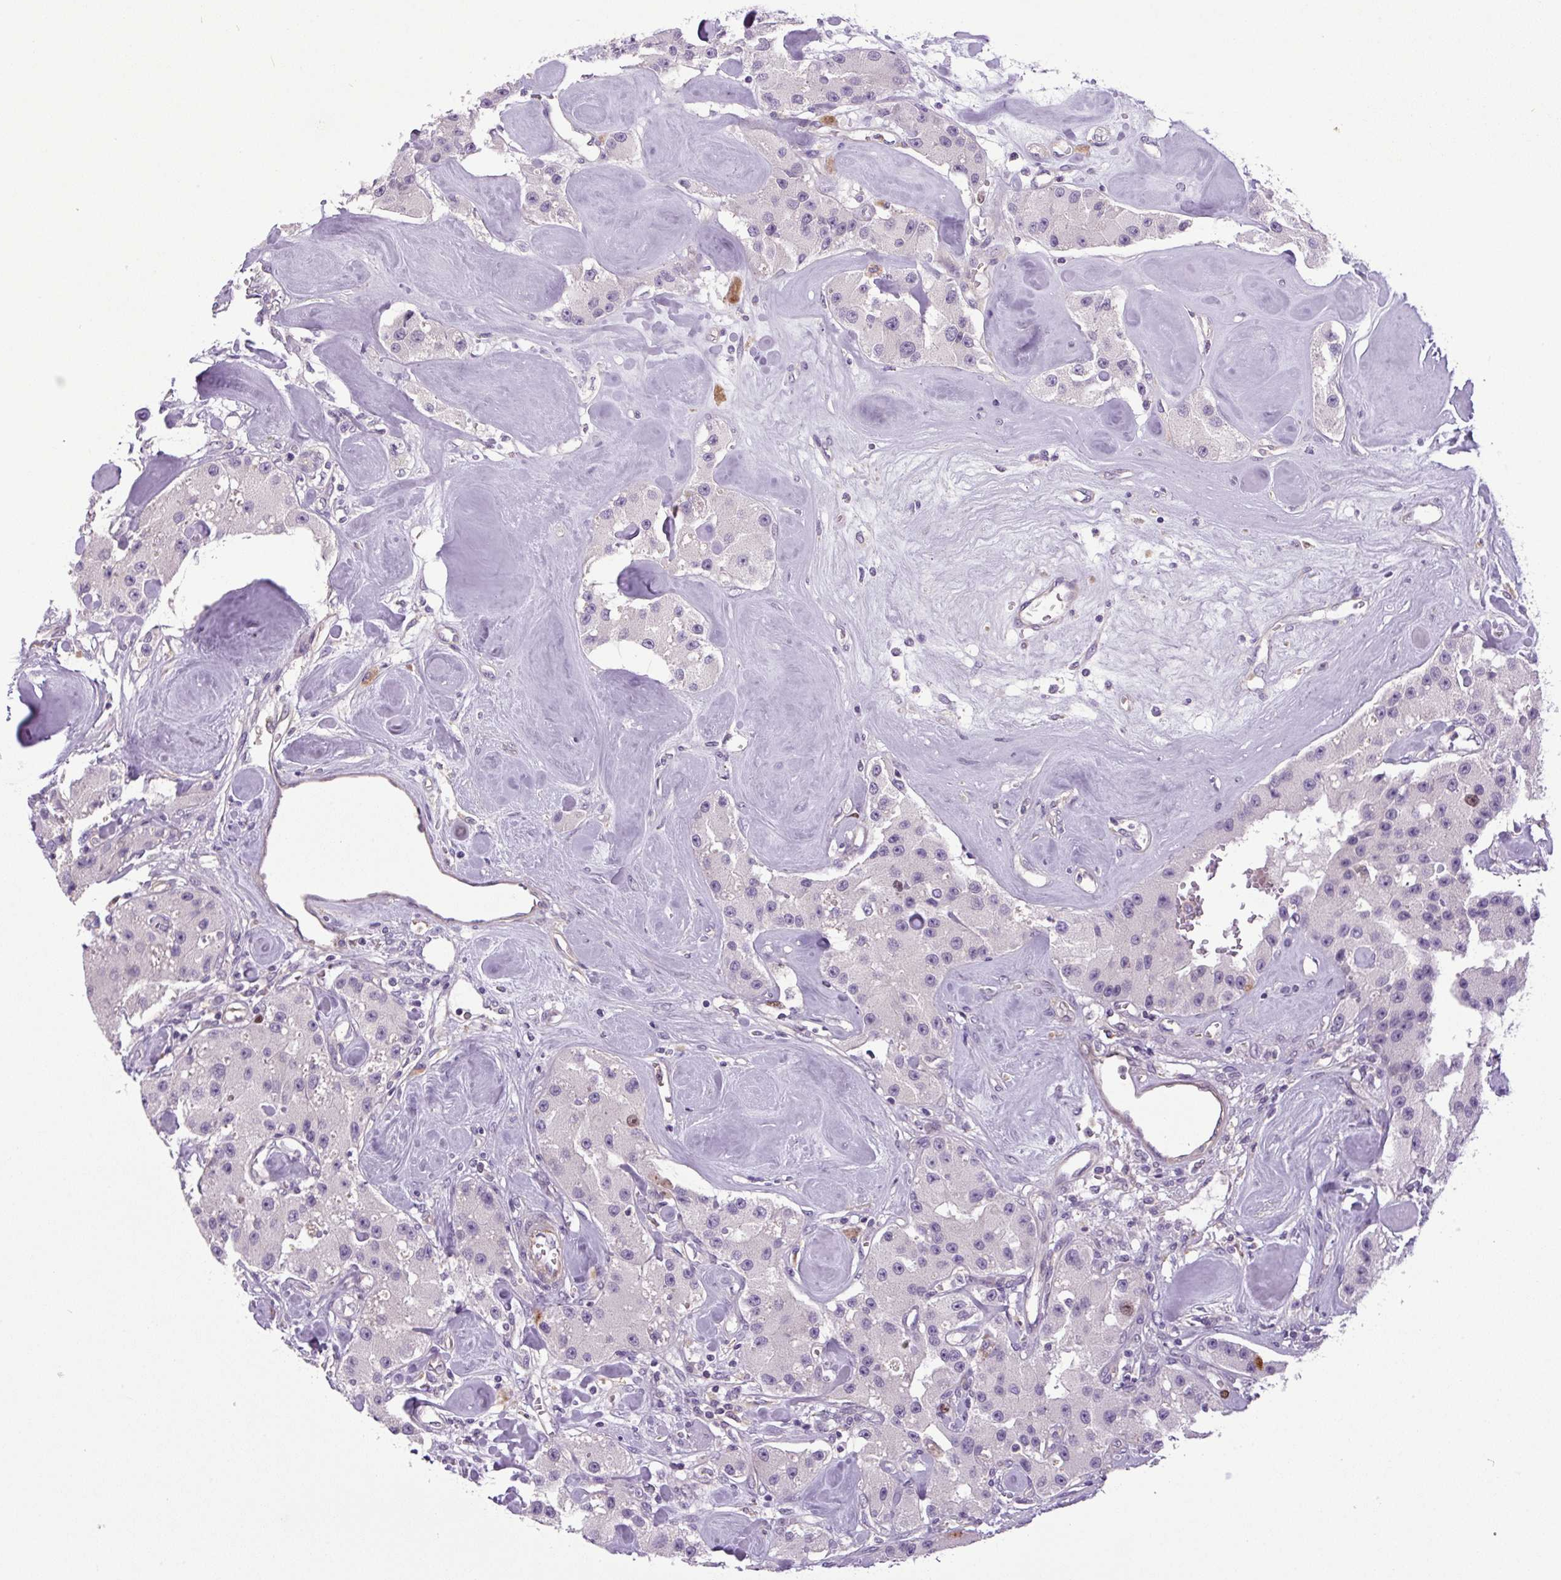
{"staining": {"intensity": "weak", "quantity": "<25%", "location": "nuclear"}, "tissue": "carcinoid", "cell_type": "Tumor cells", "image_type": "cancer", "snomed": [{"axis": "morphology", "description": "Carcinoid, malignant, NOS"}, {"axis": "topography", "description": "Pancreas"}], "caption": "DAB (3,3'-diaminobenzidine) immunohistochemical staining of human carcinoid exhibits no significant staining in tumor cells.", "gene": "KIFC1", "patient": {"sex": "male", "age": 41}}